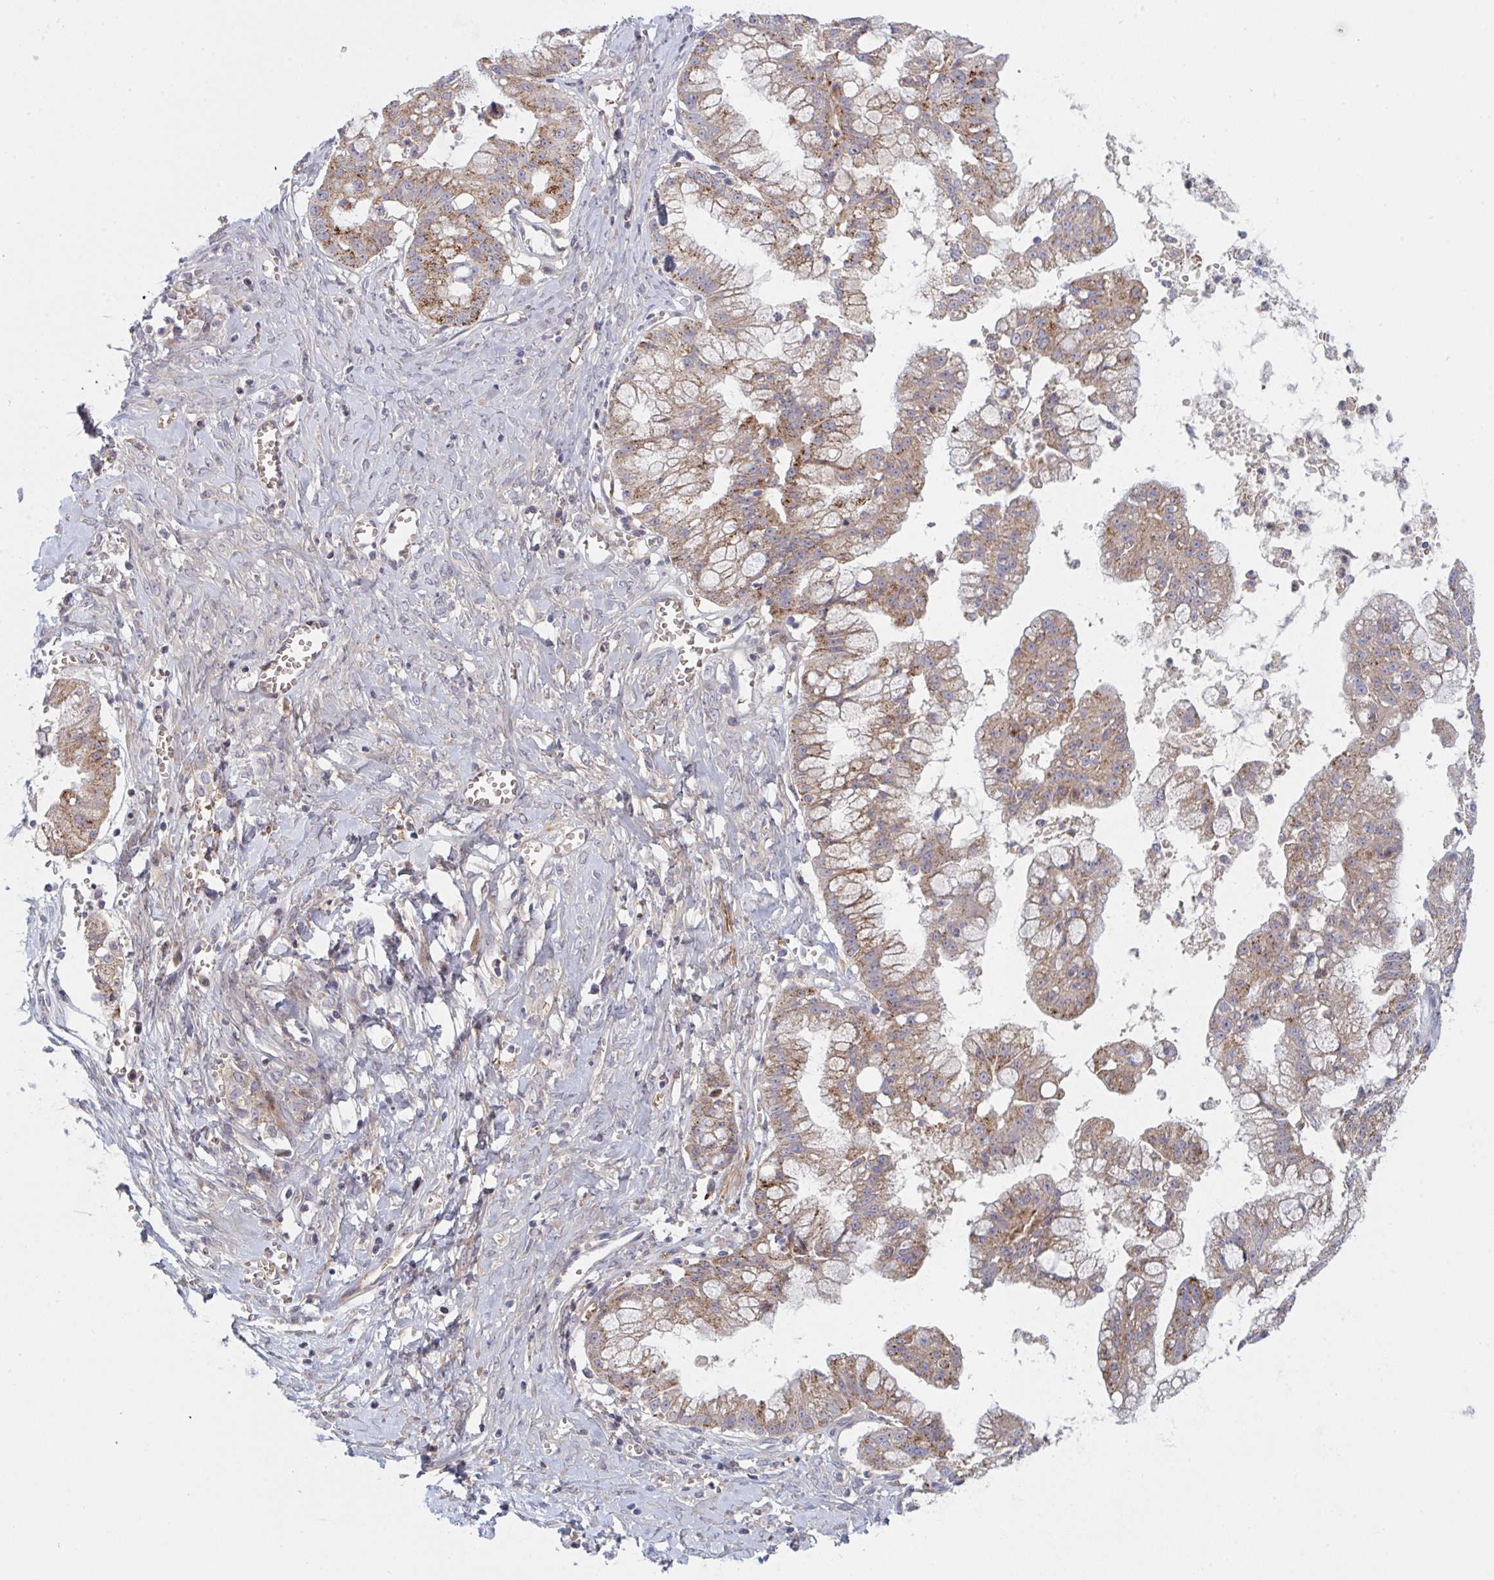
{"staining": {"intensity": "moderate", "quantity": ">75%", "location": "cytoplasmic/membranous"}, "tissue": "ovarian cancer", "cell_type": "Tumor cells", "image_type": "cancer", "snomed": [{"axis": "morphology", "description": "Cystadenocarcinoma, mucinous, NOS"}, {"axis": "topography", "description": "Ovary"}], "caption": "Immunohistochemical staining of human ovarian cancer (mucinous cystadenocarcinoma) reveals medium levels of moderate cytoplasmic/membranous protein expression in about >75% of tumor cells.", "gene": "TNFSF4", "patient": {"sex": "female", "age": 70}}